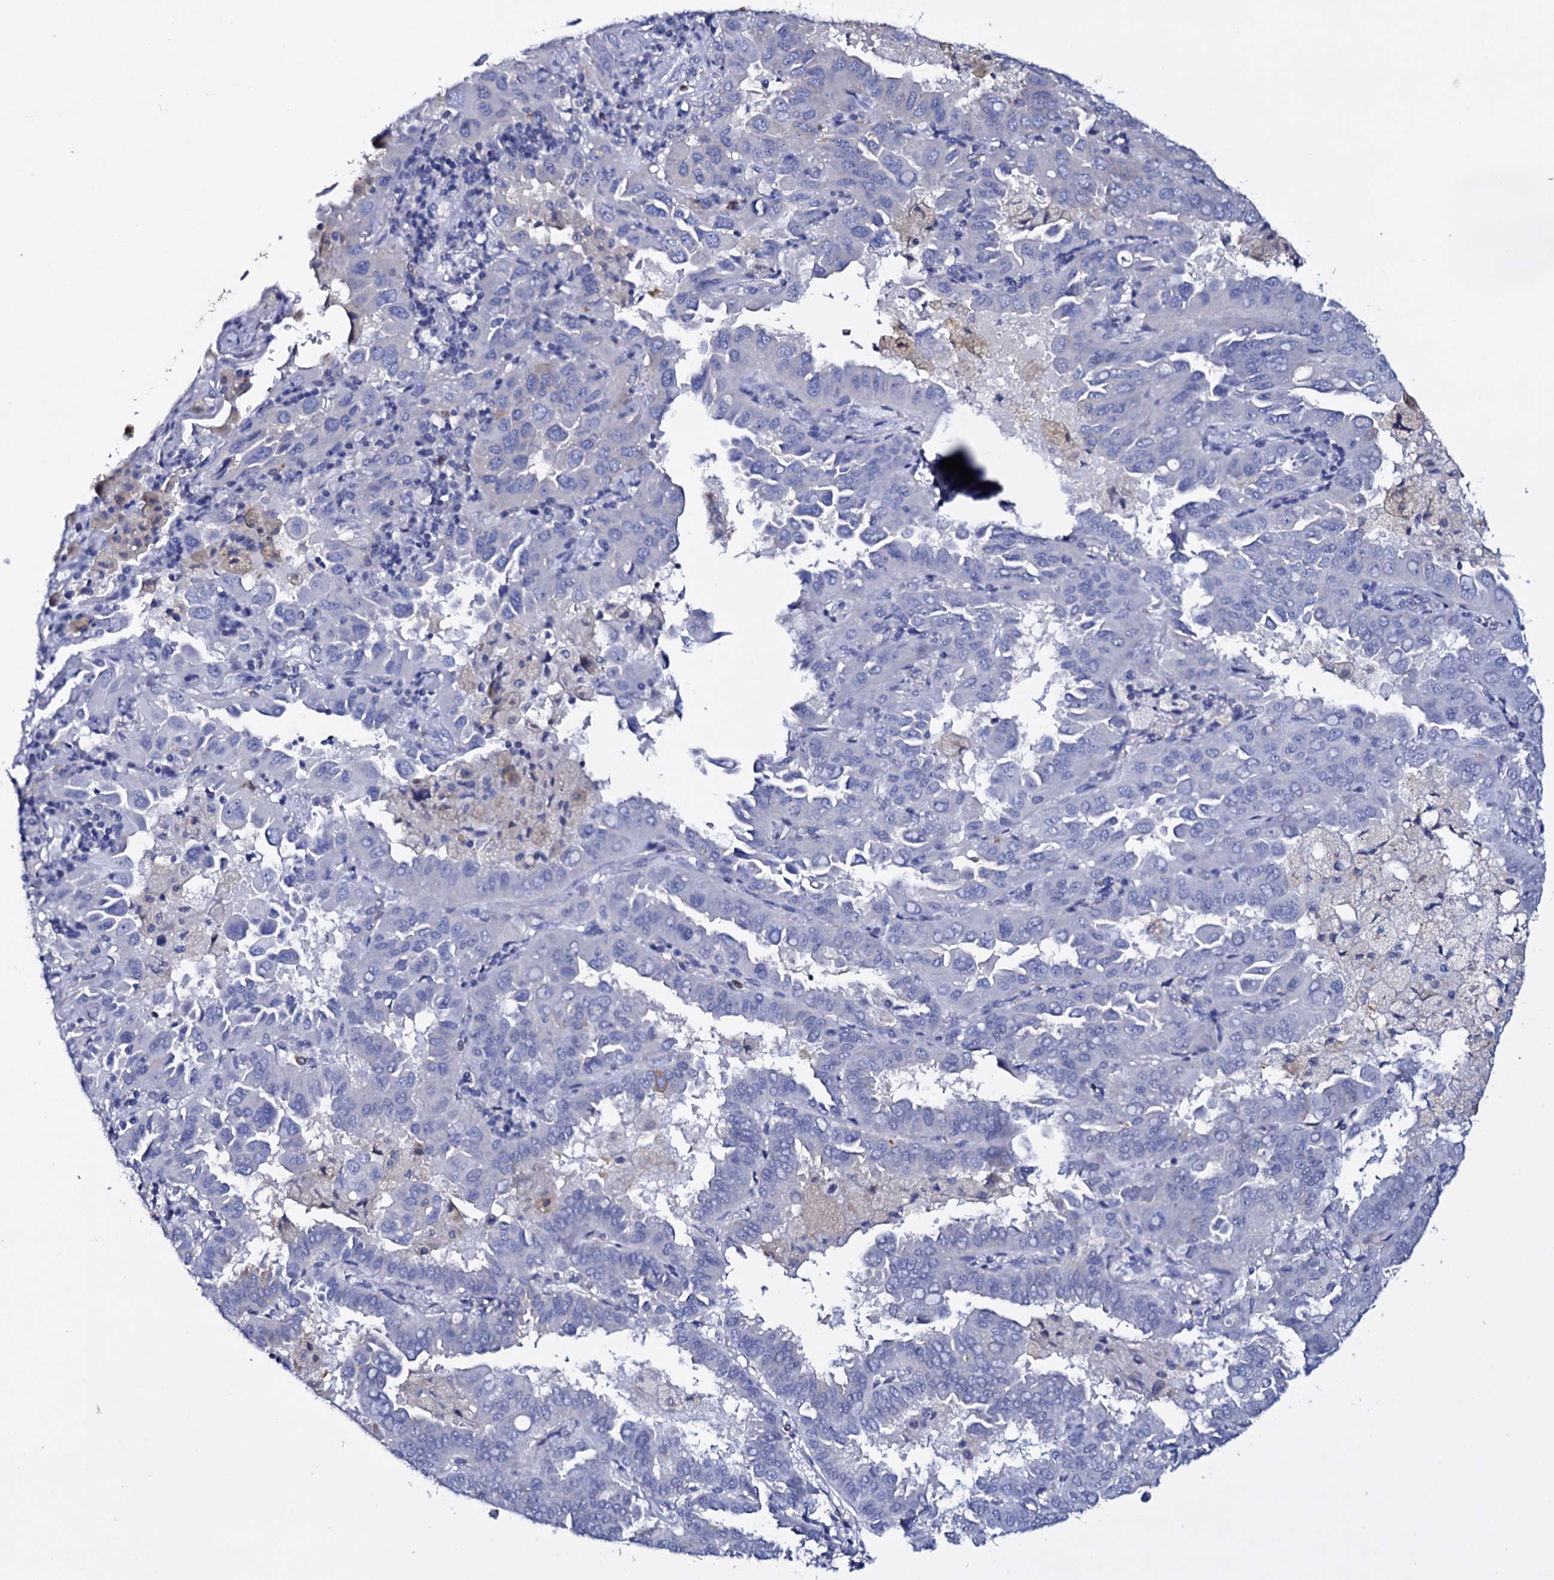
{"staining": {"intensity": "negative", "quantity": "none", "location": "none"}, "tissue": "lung cancer", "cell_type": "Tumor cells", "image_type": "cancer", "snomed": [{"axis": "morphology", "description": "Adenocarcinoma, NOS"}, {"axis": "topography", "description": "Lung"}], "caption": "IHC image of lung cancer (adenocarcinoma) stained for a protein (brown), which reveals no staining in tumor cells.", "gene": "ITPRID2", "patient": {"sex": "male", "age": 64}}